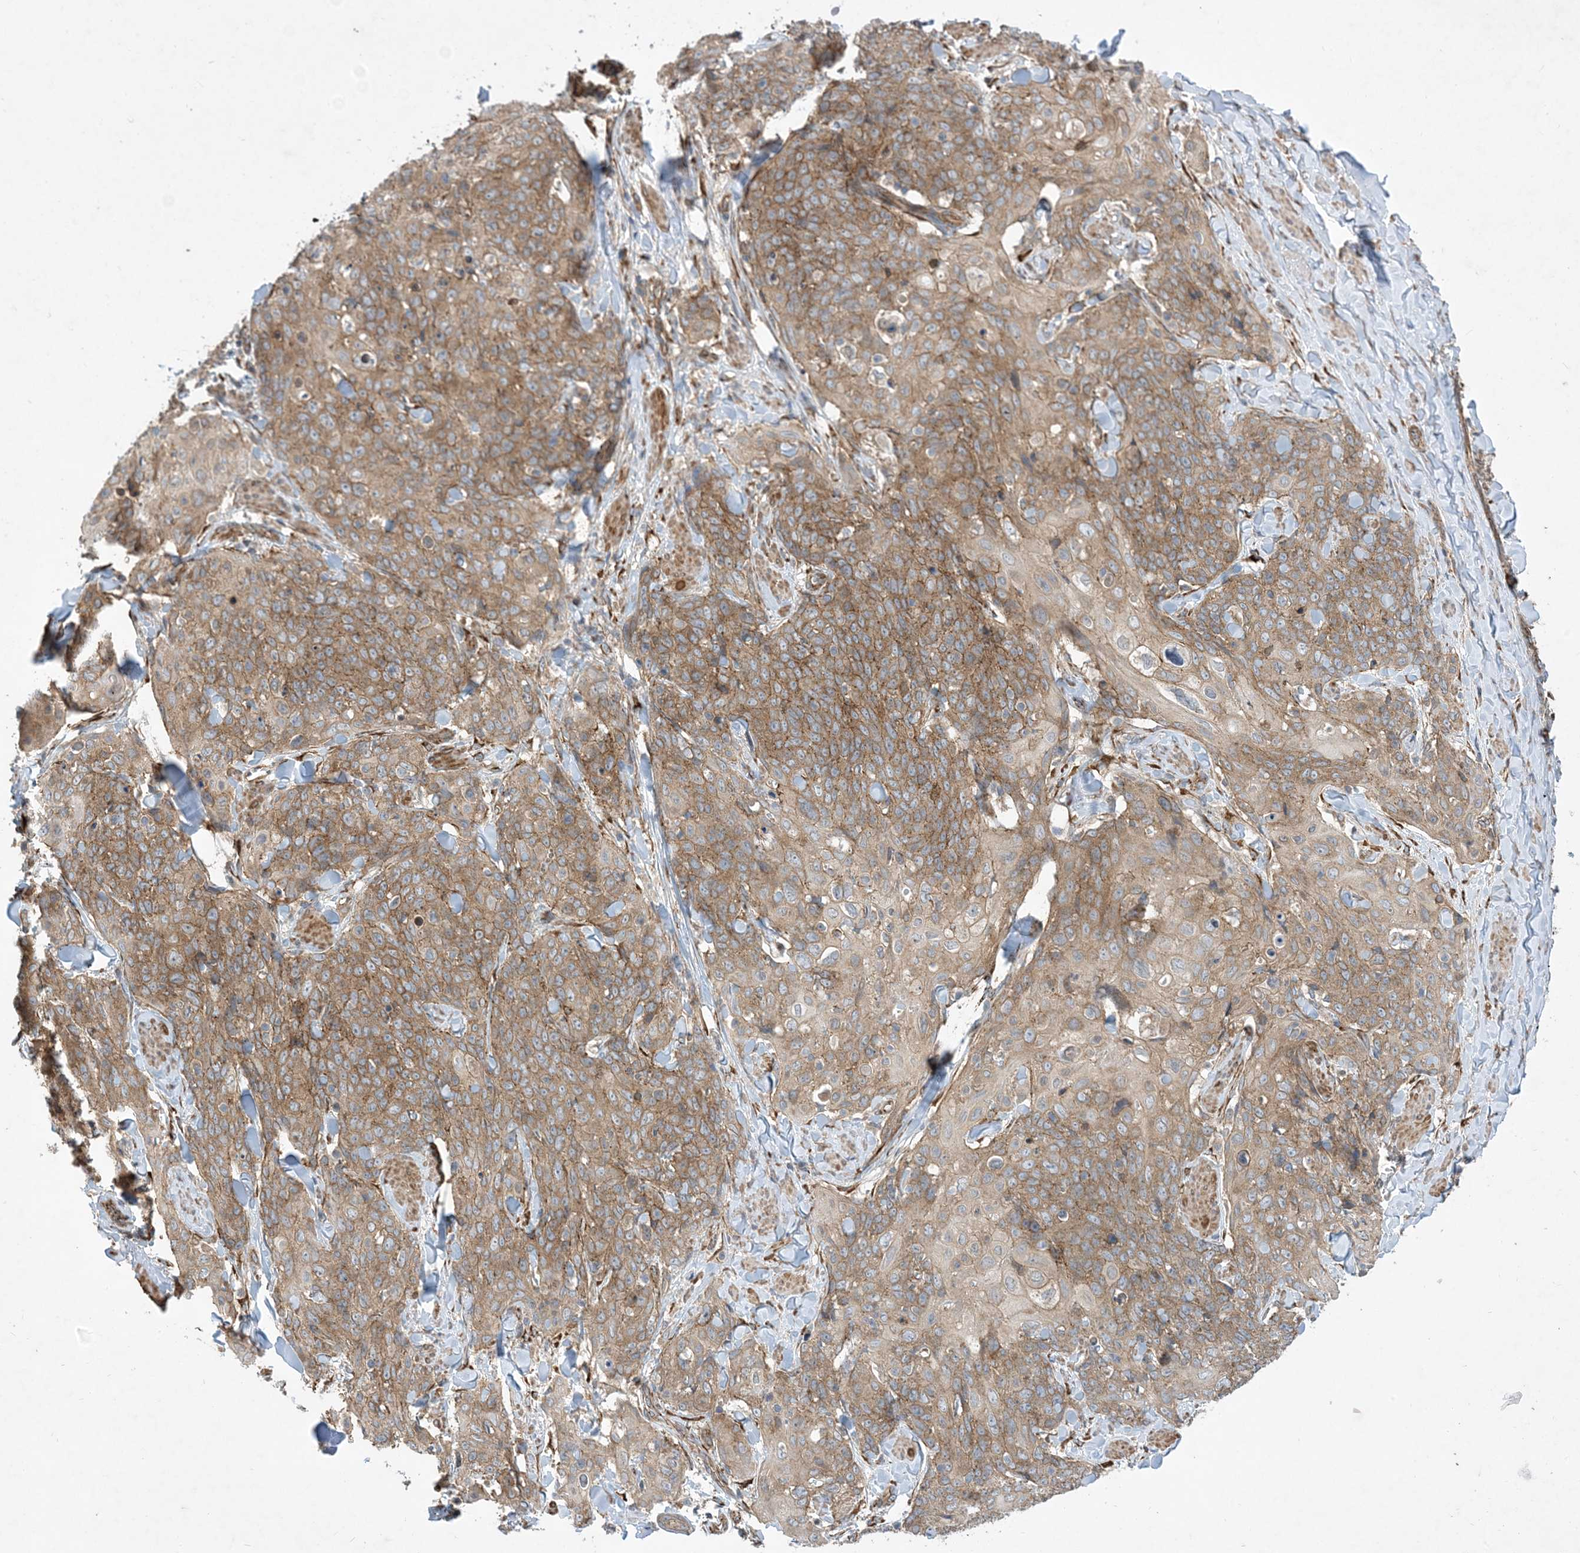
{"staining": {"intensity": "moderate", "quantity": ">75%", "location": "cytoplasmic/membranous"}, "tissue": "skin cancer", "cell_type": "Tumor cells", "image_type": "cancer", "snomed": [{"axis": "morphology", "description": "Squamous cell carcinoma, NOS"}, {"axis": "topography", "description": "Skin"}, {"axis": "topography", "description": "Vulva"}], "caption": "A photomicrograph of skin squamous cell carcinoma stained for a protein shows moderate cytoplasmic/membranous brown staining in tumor cells.", "gene": "OTOP1", "patient": {"sex": "female", "age": 85}}